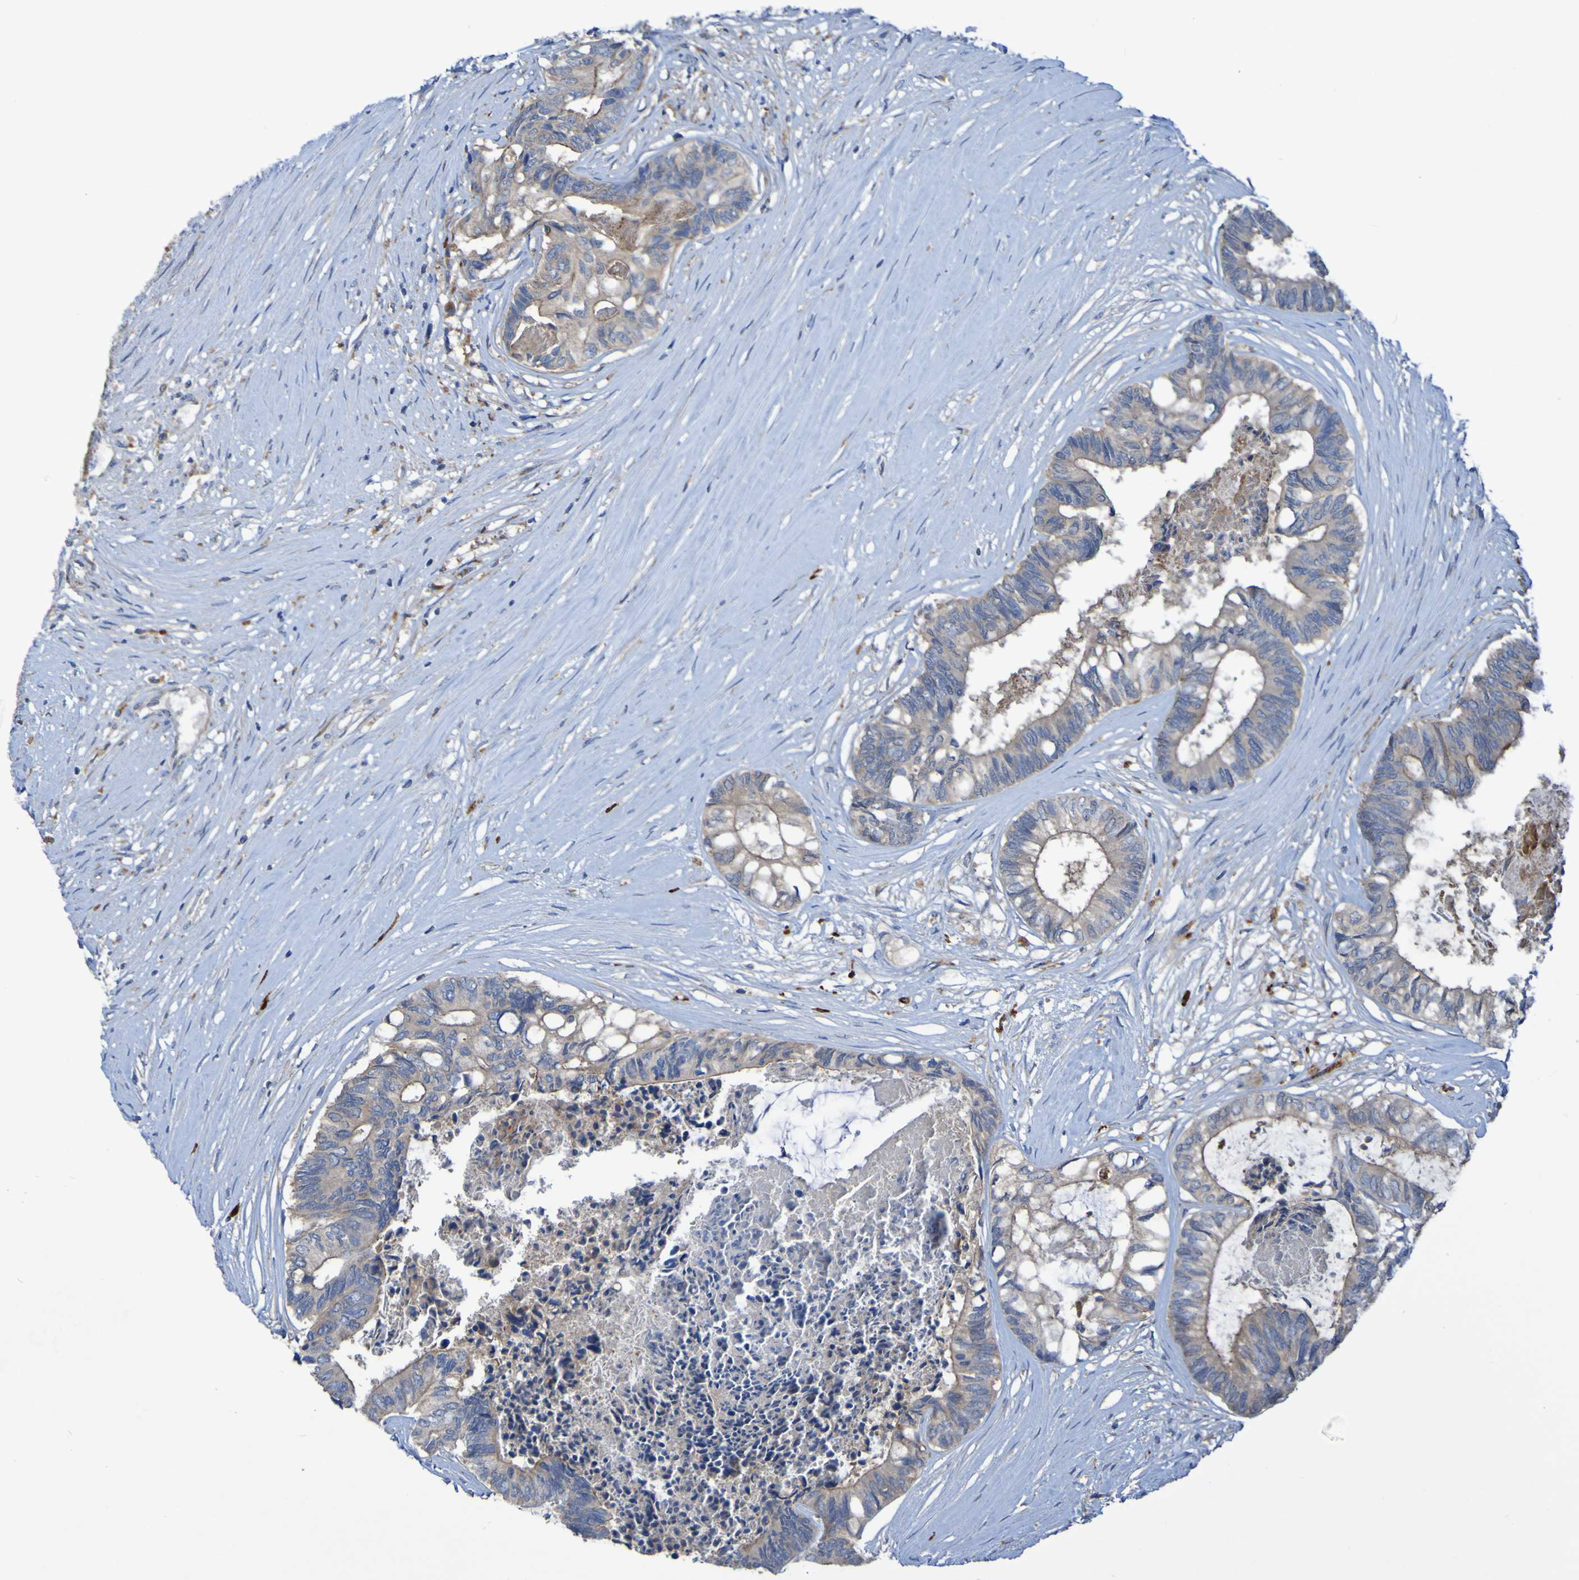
{"staining": {"intensity": "weak", "quantity": "25%-75%", "location": "cytoplasmic/membranous"}, "tissue": "colorectal cancer", "cell_type": "Tumor cells", "image_type": "cancer", "snomed": [{"axis": "morphology", "description": "Adenocarcinoma, NOS"}, {"axis": "topography", "description": "Rectum"}], "caption": "Adenocarcinoma (colorectal) stained with immunohistochemistry shows weak cytoplasmic/membranous expression in approximately 25%-75% of tumor cells.", "gene": "ARHGEF16", "patient": {"sex": "male", "age": 63}}